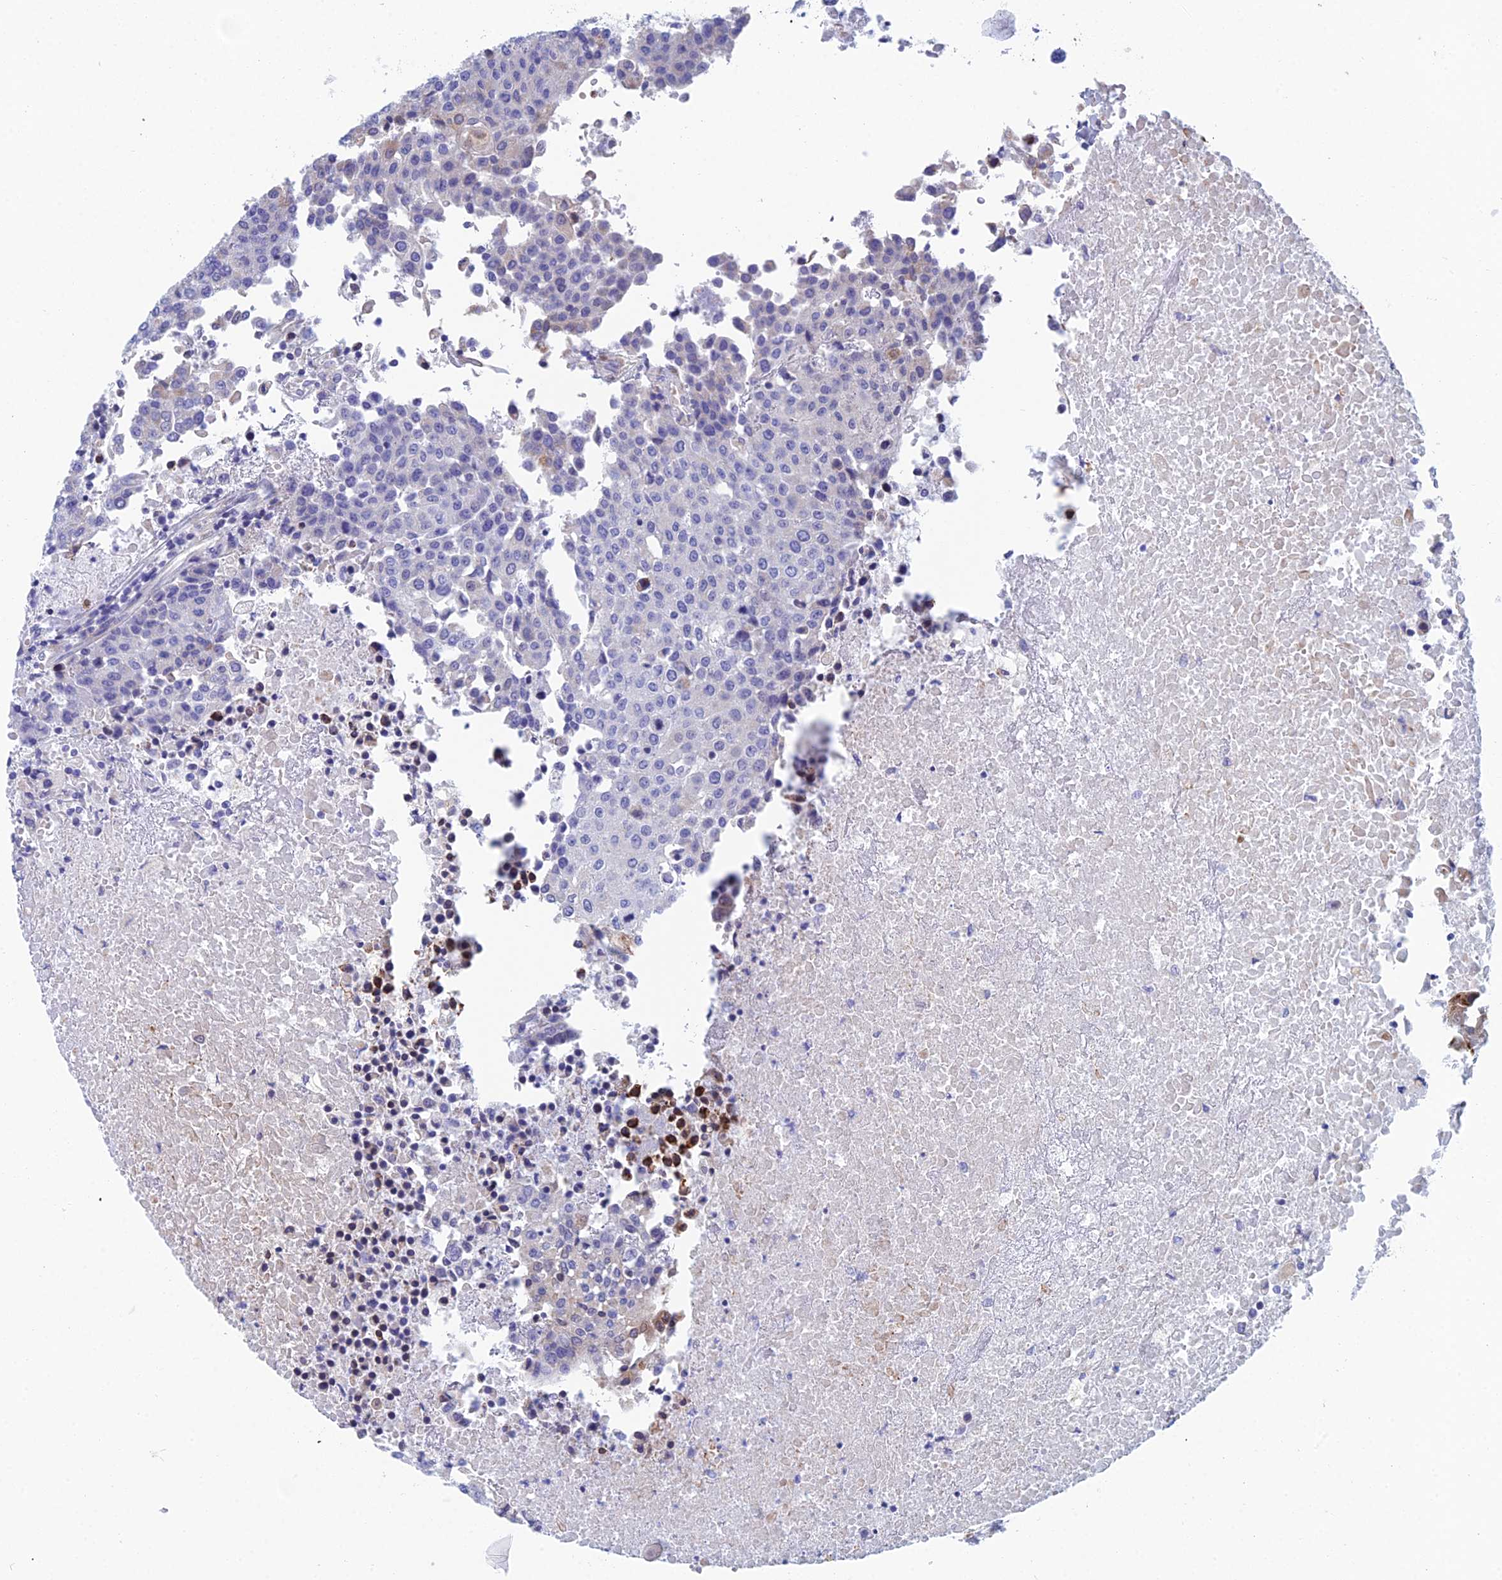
{"staining": {"intensity": "negative", "quantity": "none", "location": "none"}, "tissue": "urothelial cancer", "cell_type": "Tumor cells", "image_type": "cancer", "snomed": [{"axis": "morphology", "description": "Urothelial carcinoma, High grade"}, {"axis": "topography", "description": "Urinary bladder"}], "caption": "This is an IHC photomicrograph of human high-grade urothelial carcinoma. There is no positivity in tumor cells.", "gene": "CFAP210", "patient": {"sex": "female", "age": 85}}